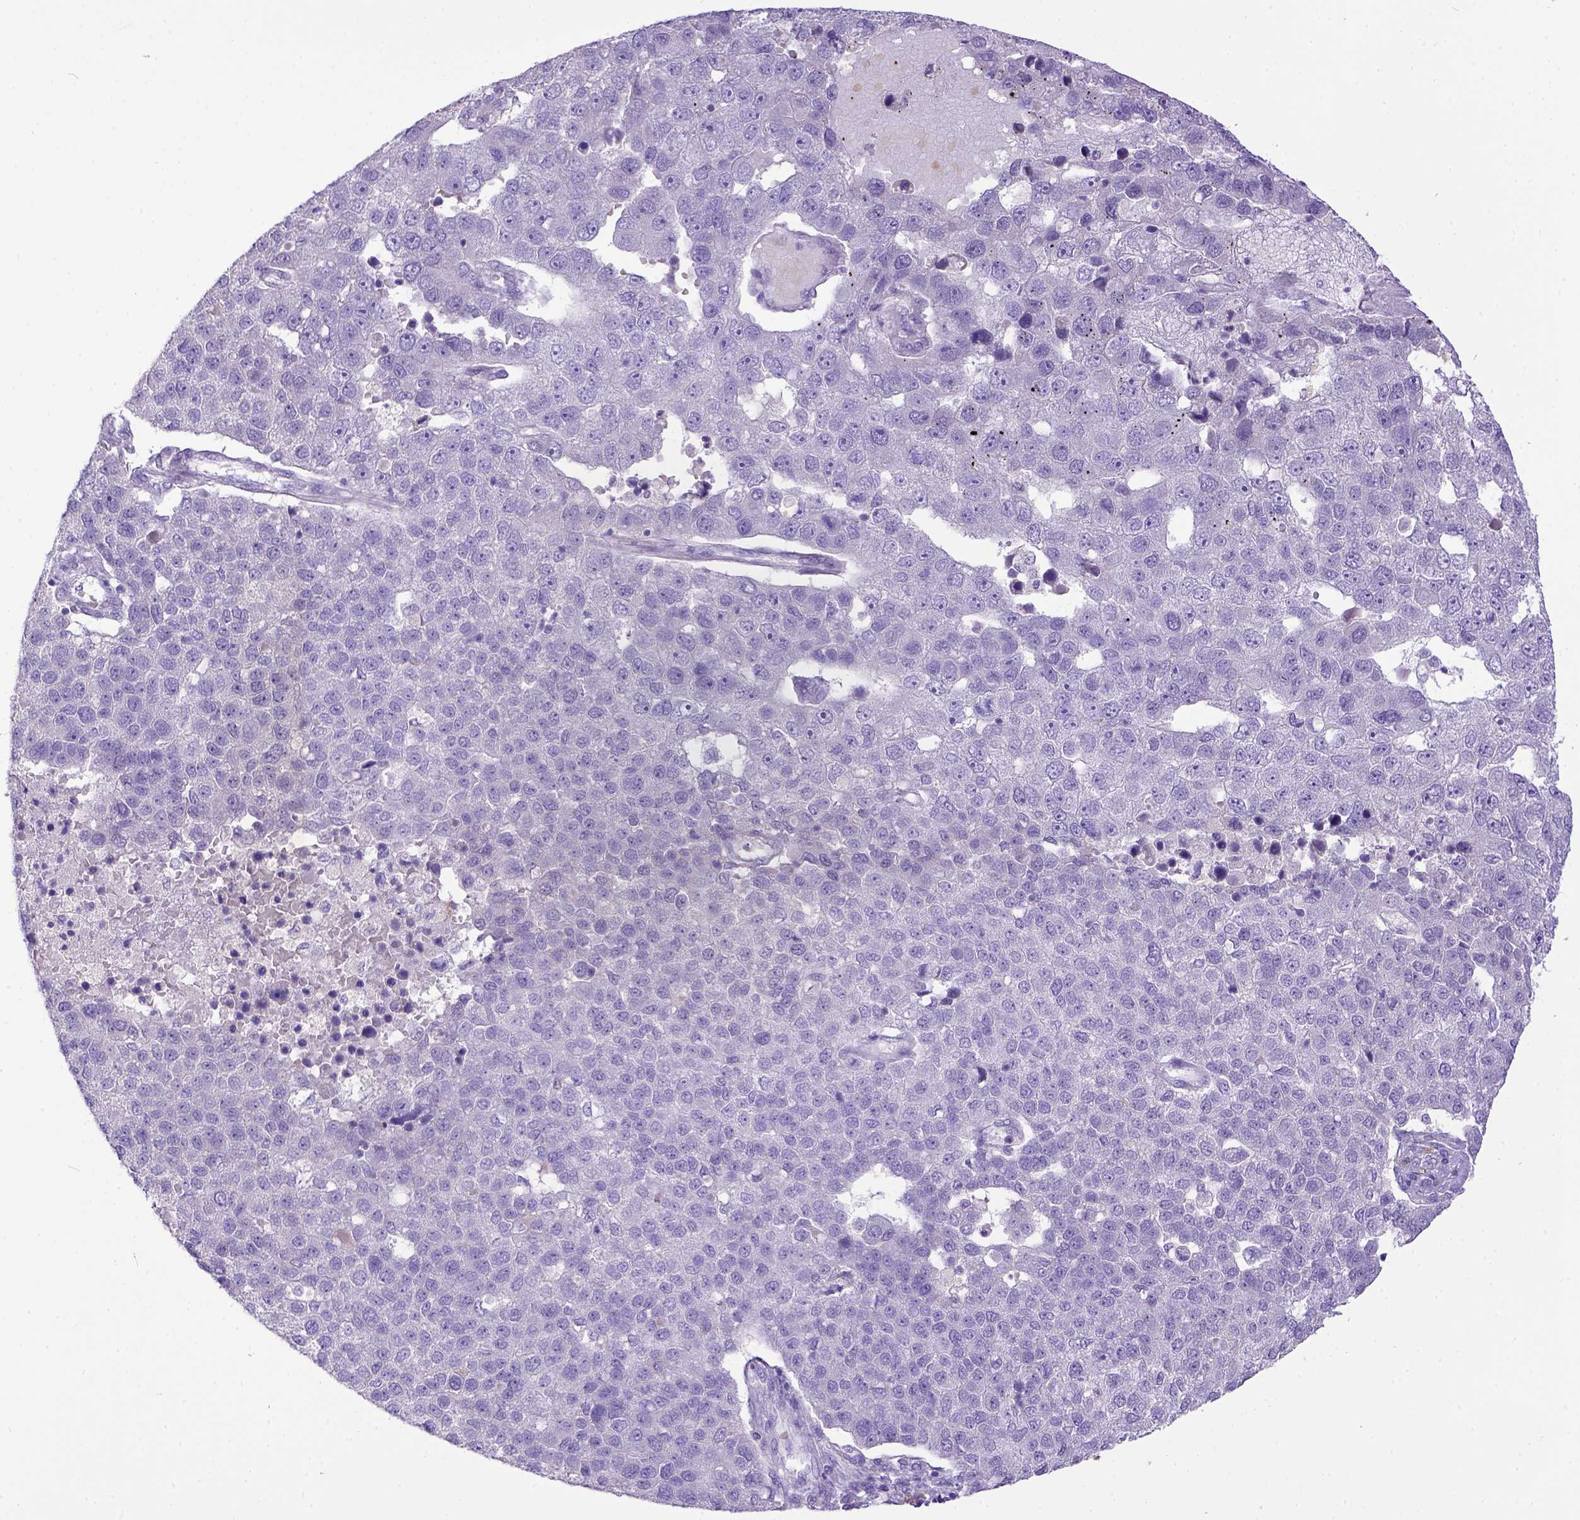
{"staining": {"intensity": "negative", "quantity": "none", "location": "none"}, "tissue": "pancreatic cancer", "cell_type": "Tumor cells", "image_type": "cancer", "snomed": [{"axis": "morphology", "description": "Adenocarcinoma, NOS"}, {"axis": "topography", "description": "Pancreas"}], "caption": "Pancreatic adenocarcinoma was stained to show a protein in brown. There is no significant positivity in tumor cells.", "gene": "KIT", "patient": {"sex": "female", "age": 61}}